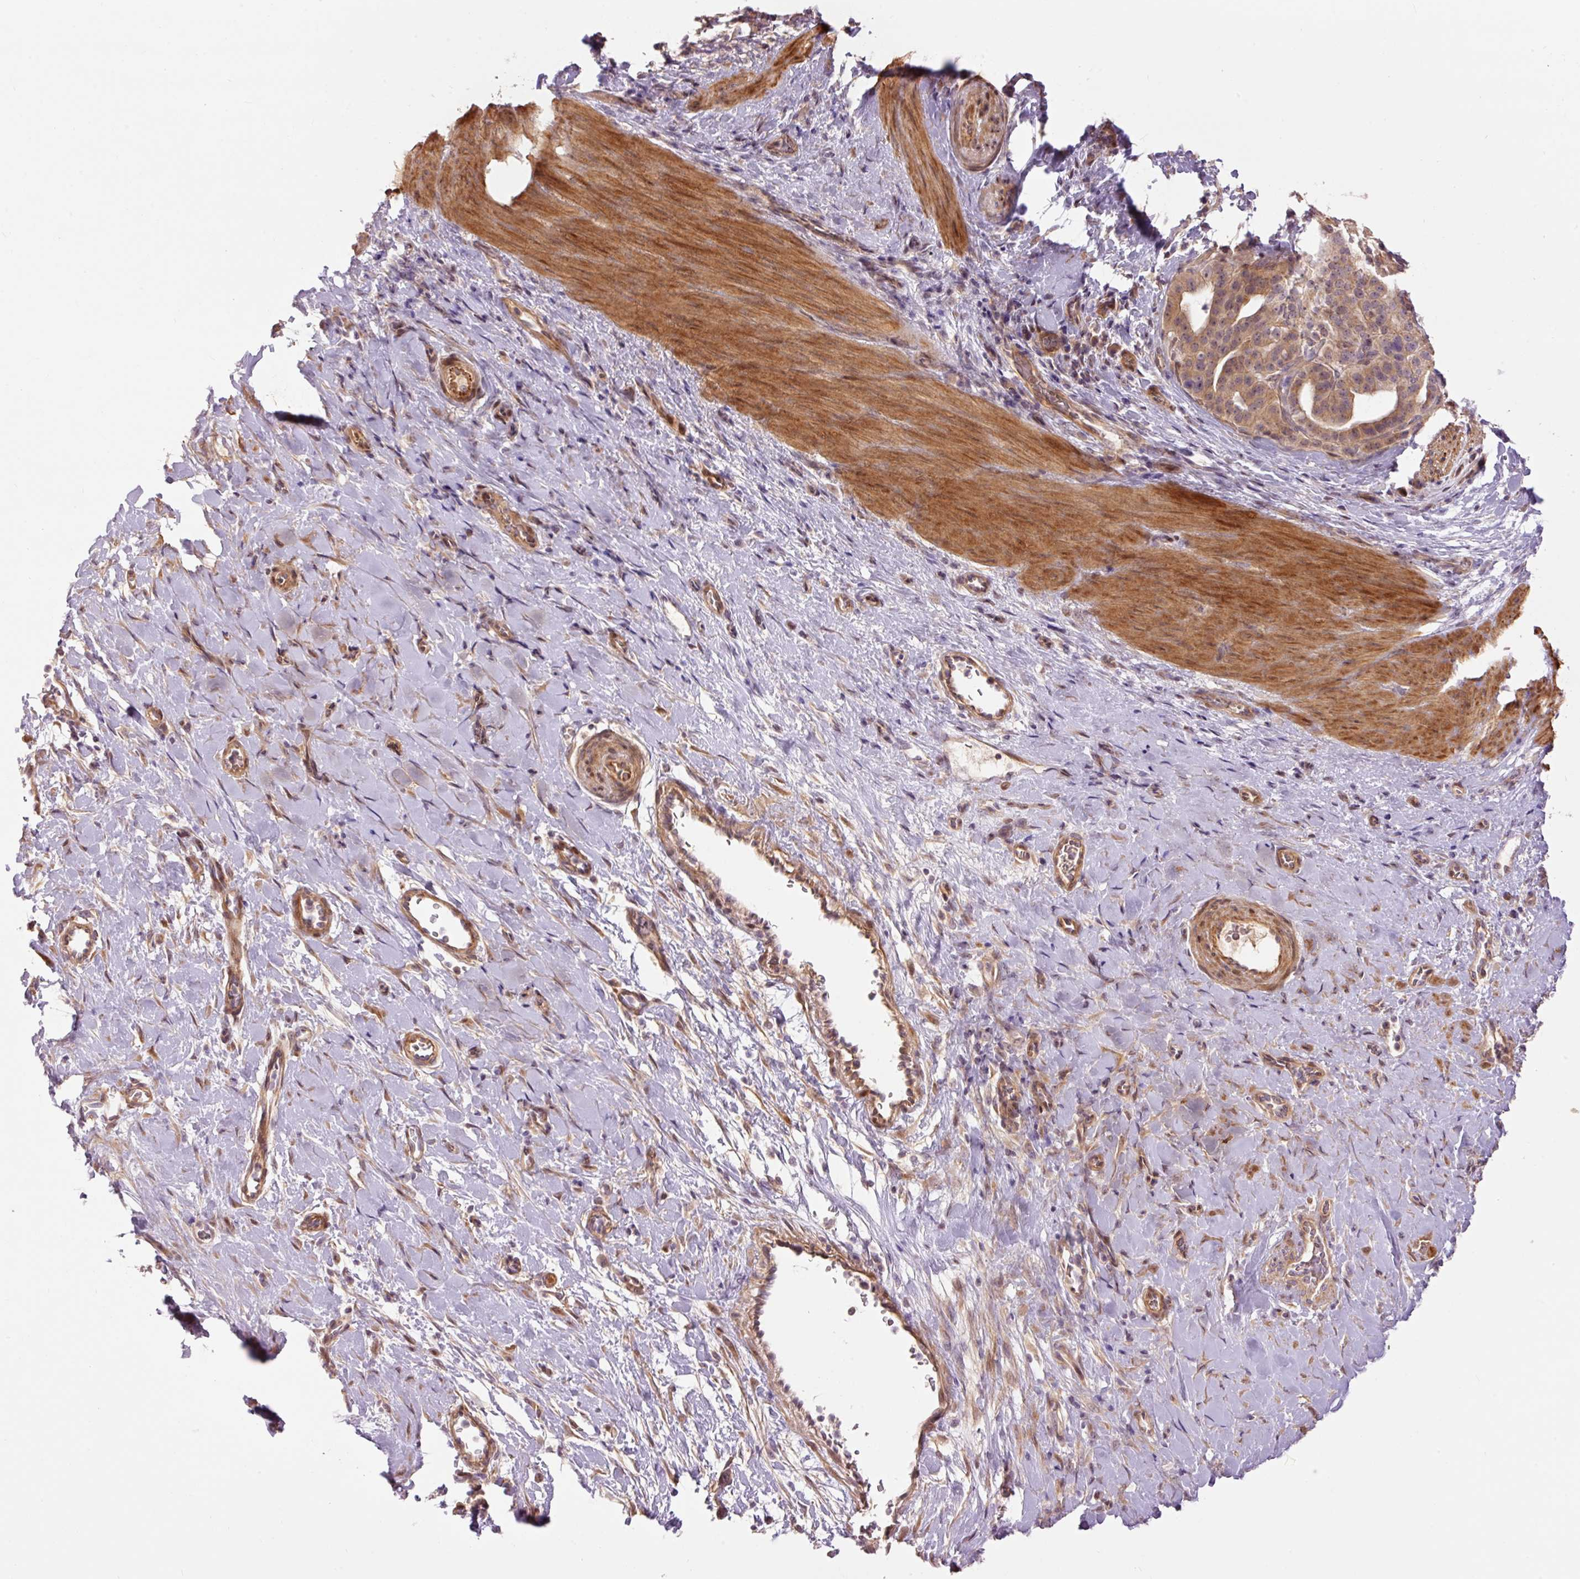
{"staining": {"intensity": "moderate", "quantity": ">75%", "location": "cytoplasmic/membranous,nuclear"}, "tissue": "stomach cancer", "cell_type": "Tumor cells", "image_type": "cancer", "snomed": [{"axis": "morphology", "description": "Adenocarcinoma, NOS"}, {"axis": "topography", "description": "Stomach"}], "caption": "Protein positivity by IHC displays moderate cytoplasmic/membranous and nuclear positivity in approximately >75% of tumor cells in stomach cancer (adenocarcinoma).", "gene": "SLC29A3", "patient": {"sex": "male", "age": 48}}